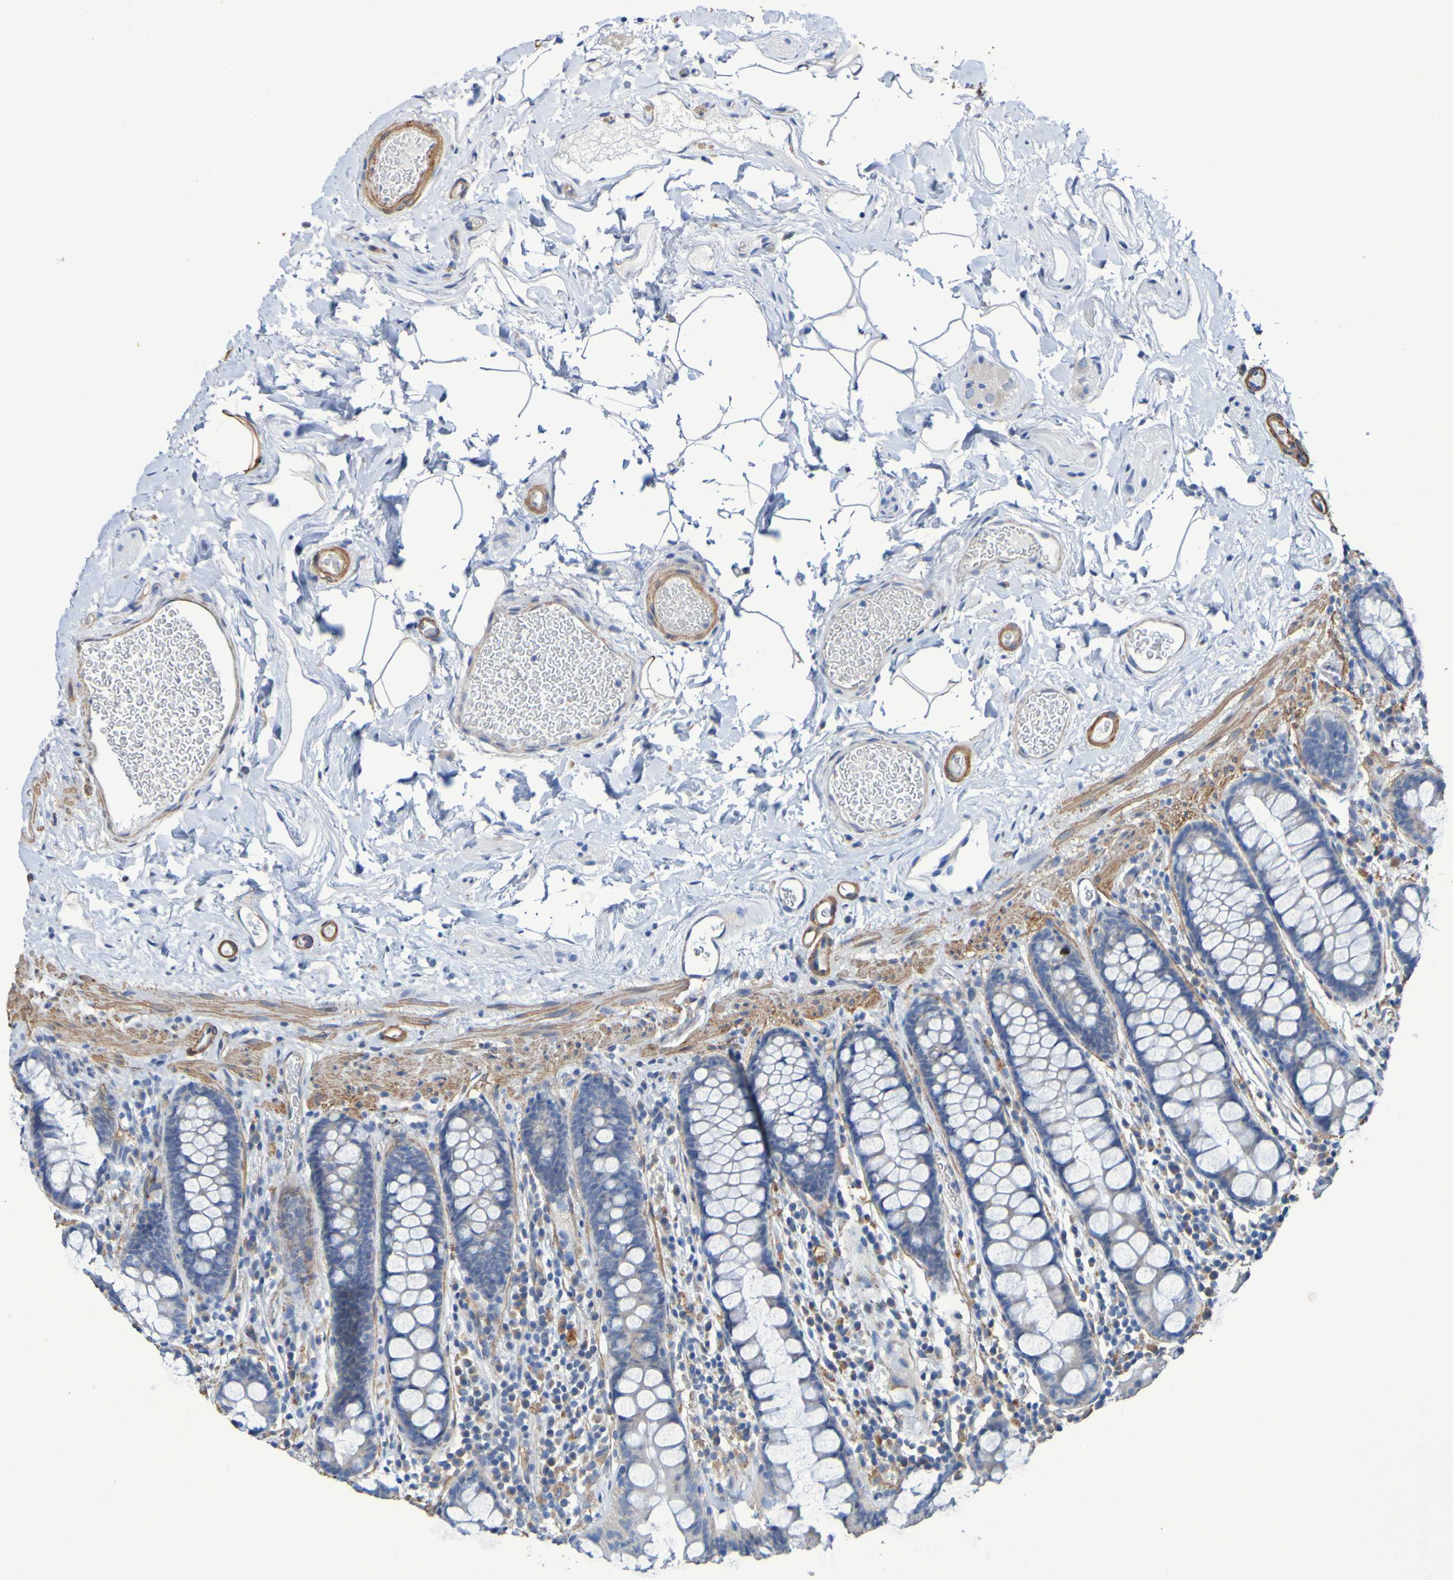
{"staining": {"intensity": "weak", "quantity": "25%-75%", "location": "cytoplasmic/membranous"}, "tissue": "colon", "cell_type": "Endothelial cells", "image_type": "normal", "snomed": [{"axis": "morphology", "description": "Normal tissue, NOS"}, {"axis": "topography", "description": "Colon"}], "caption": "This image shows immunohistochemistry (IHC) staining of unremarkable colon, with low weak cytoplasmic/membranous positivity in about 25%-75% of endothelial cells.", "gene": "SRPRB", "patient": {"sex": "female", "age": 80}}